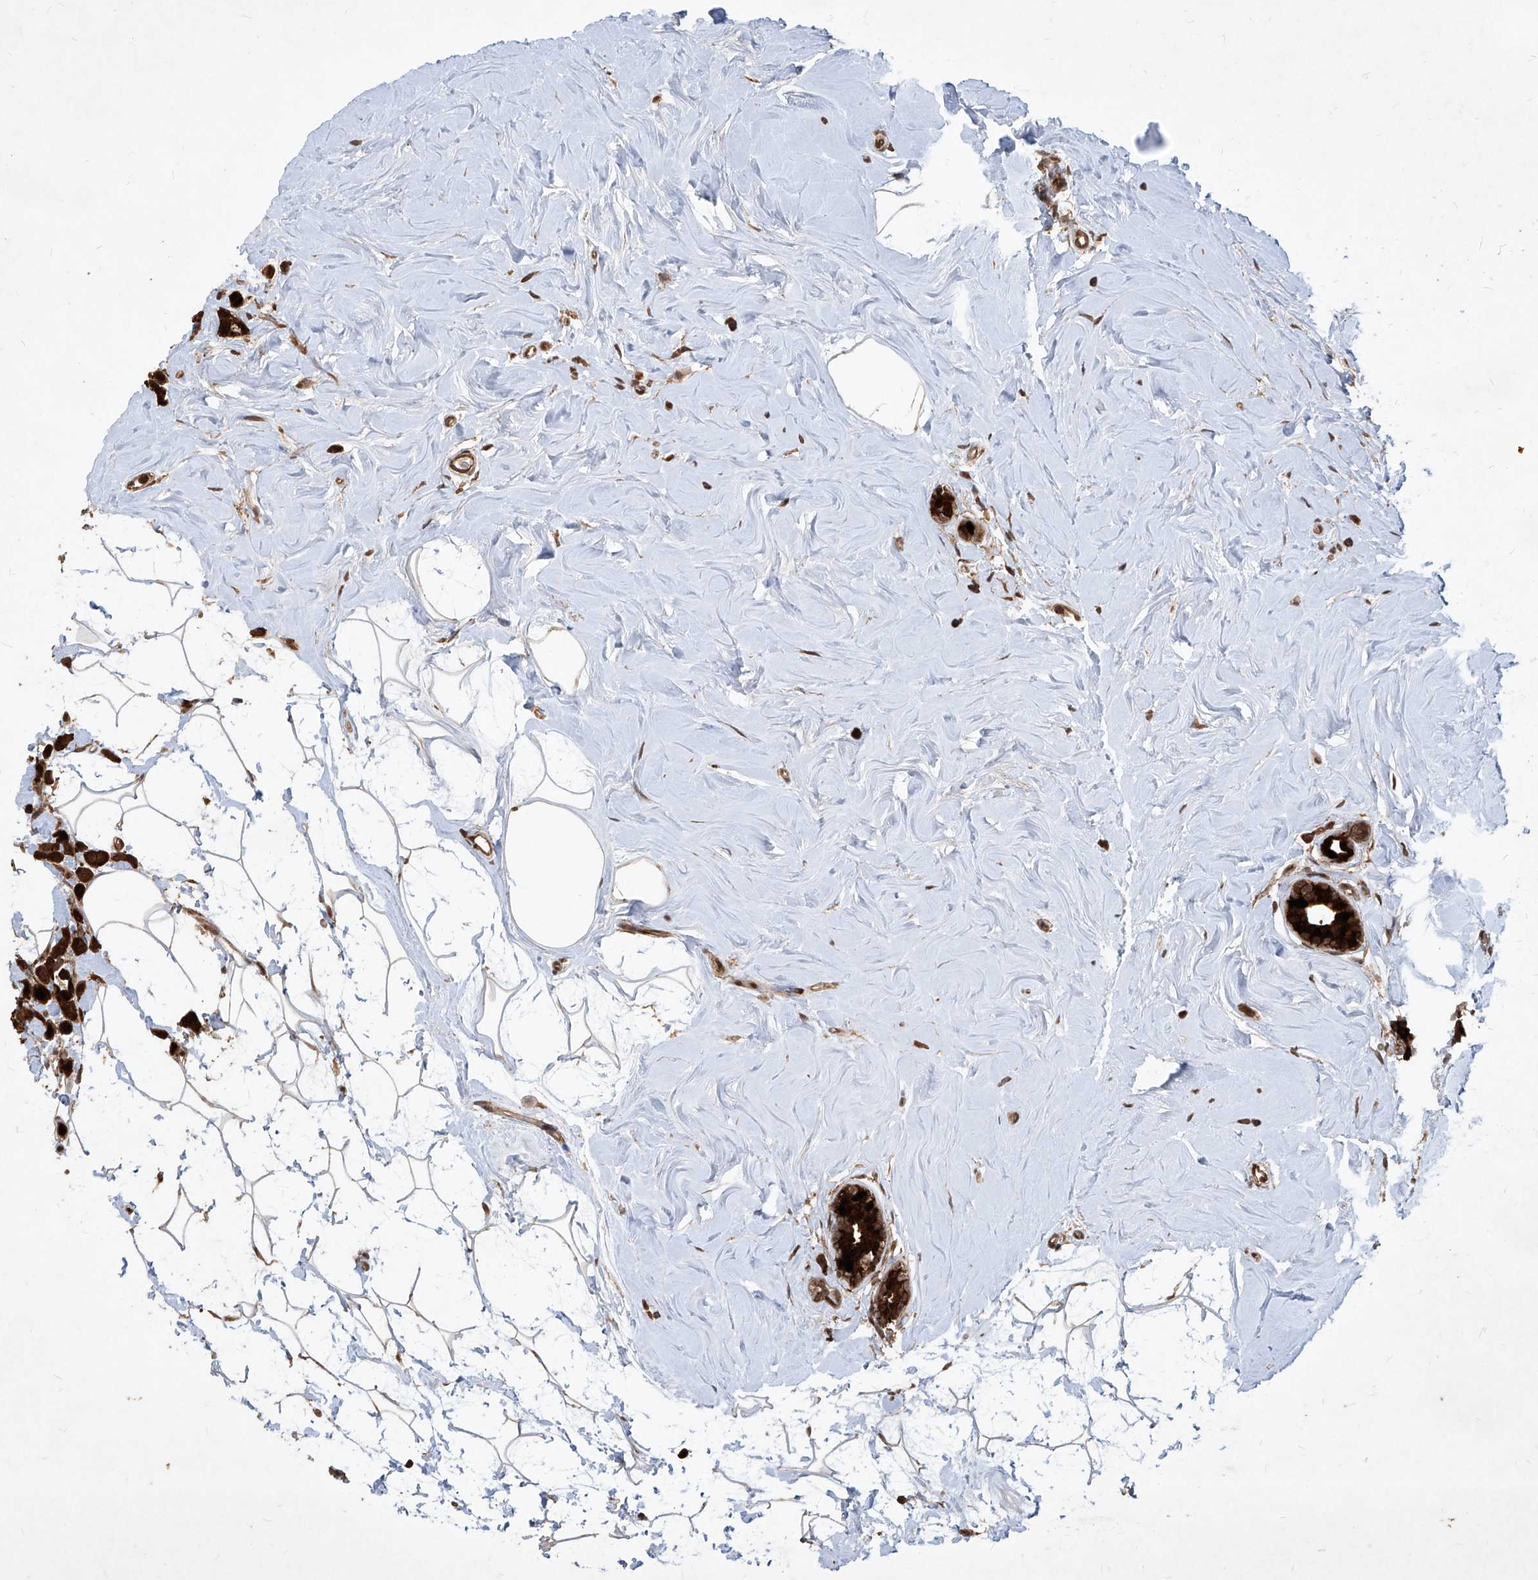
{"staining": {"intensity": "strong", "quantity": ">75%", "location": "cytoplasmic/membranous,nuclear"}, "tissue": "breast cancer", "cell_type": "Tumor cells", "image_type": "cancer", "snomed": [{"axis": "morphology", "description": "Lobular carcinoma"}, {"axis": "topography", "description": "Breast"}], "caption": "Breast cancer (lobular carcinoma) was stained to show a protein in brown. There is high levels of strong cytoplasmic/membranous and nuclear staining in approximately >75% of tumor cells. The protein is shown in brown color, while the nuclei are stained blue.", "gene": "MAGED2", "patient": {"sex": "female", "age": 47}}